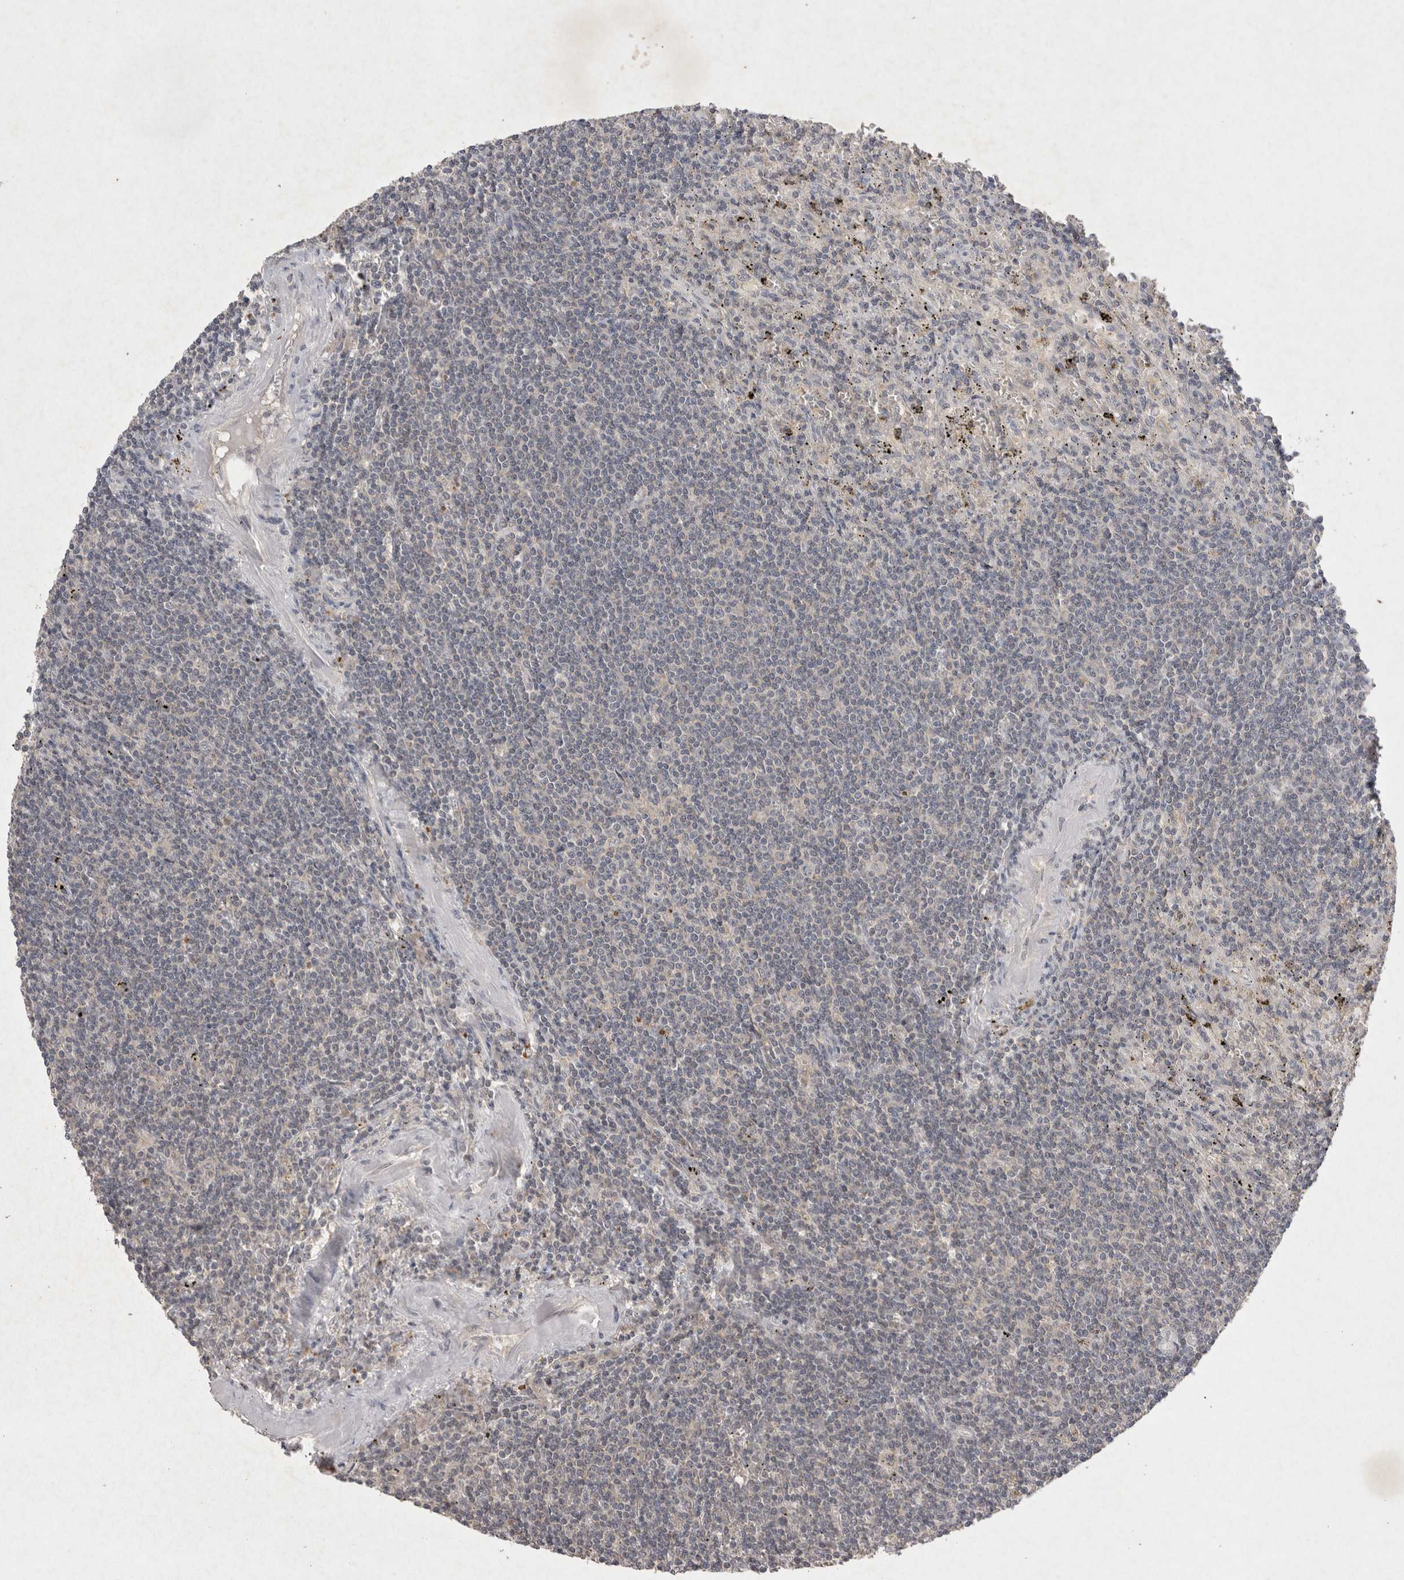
{"staining": {"intensity": "negative", "quantity": "none", "location": "none"}, "tissue": "lymphoma", "cell_type": "Tumor cells", "image_type": "cancer", "snomed": [{"axis": "morphology", "description": "Malignant lymphoma, non-Hodgkin's type, Low grade"}, {"axis": "topography", "description": "Spleen"}], "caption": "Histopathology image shows no significant protein staining in tumor cells of low-grade malignant lymphoma, non-Hodgkin's type.", "gene": "APLNR", "patient": {"sex": "male", "age": 76}}